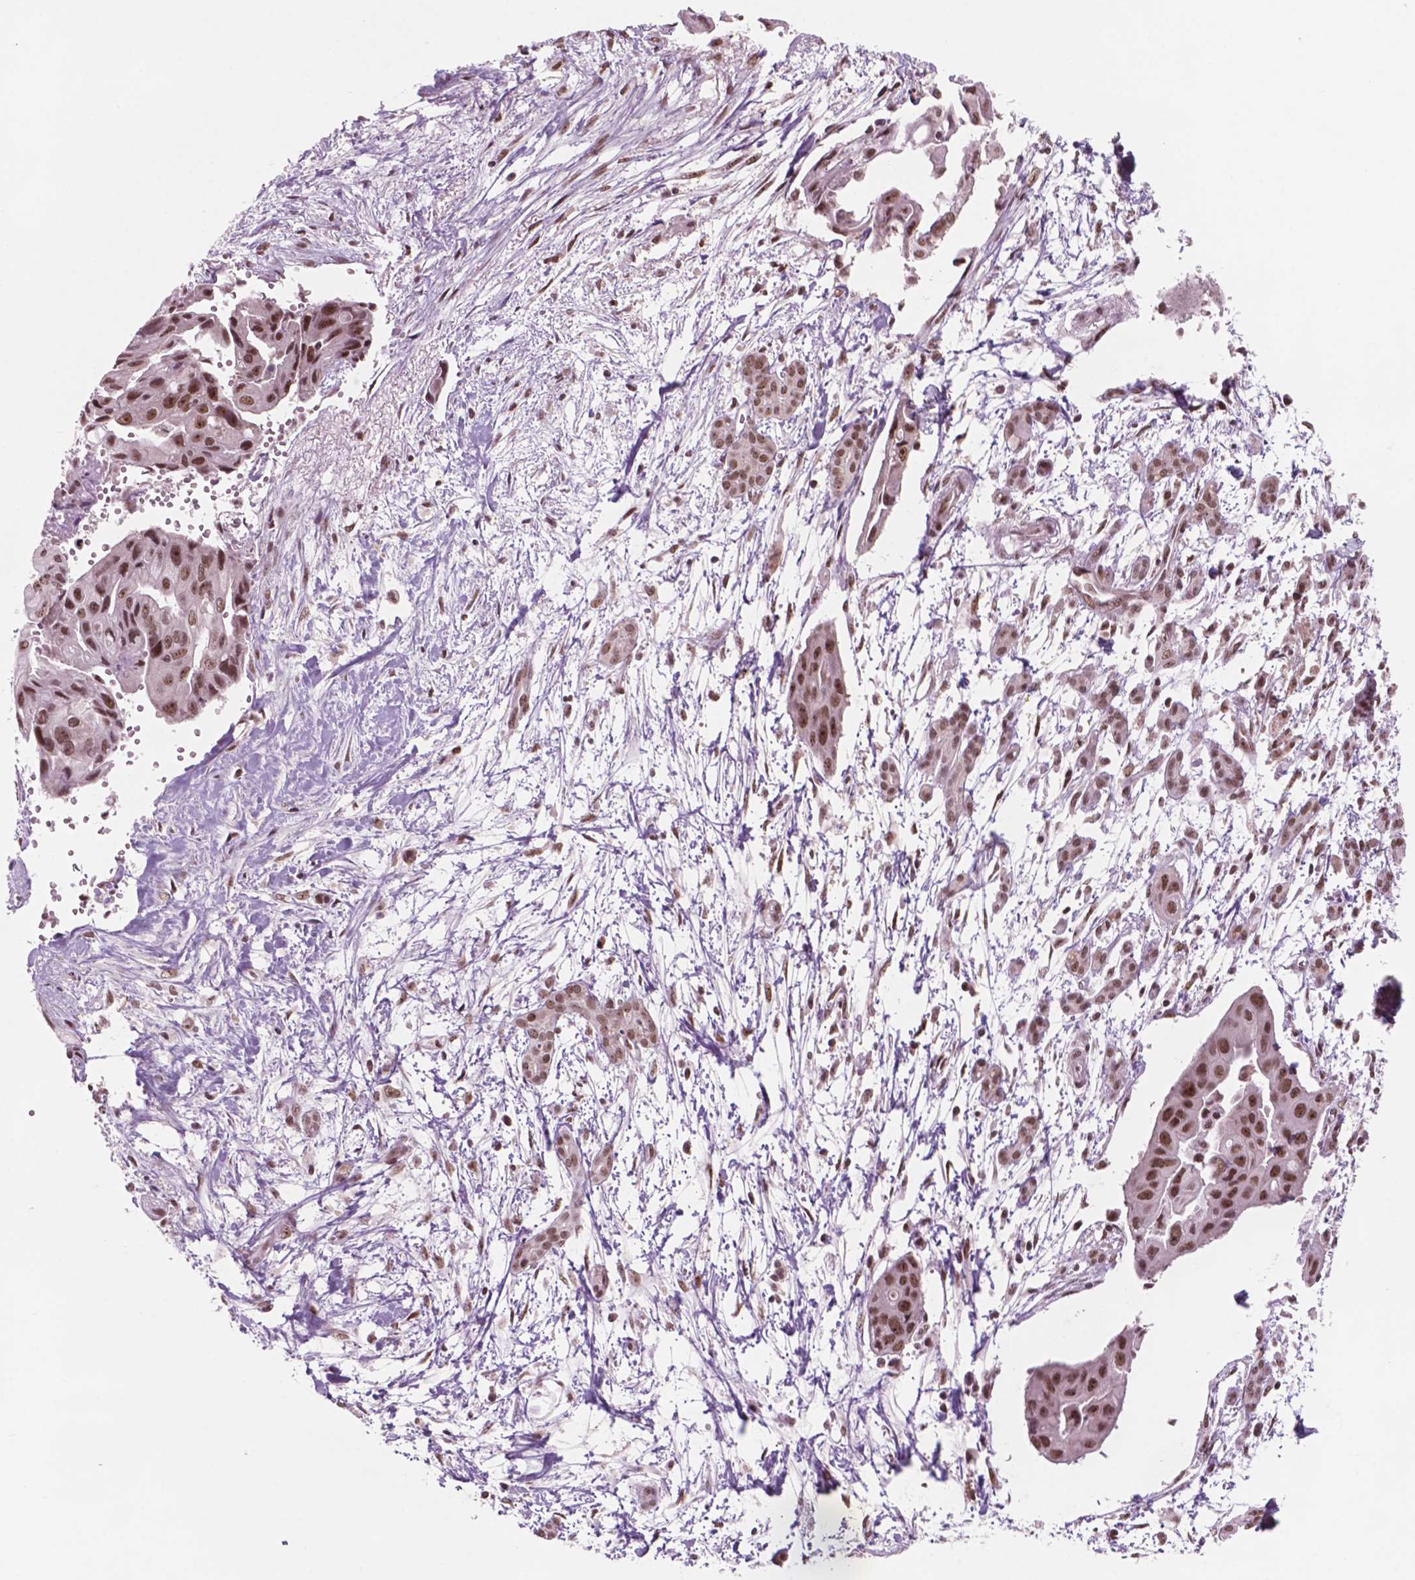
{"staining": {"intensity": "strong", "quantity": ">75%", "location": "nuclear"}, "tissue": "pancreatic cancer", "cell_type": "Tumor cells", "image_type": "cancer", "snomed": [{"axis": "morphology", "description": "Adenocarcinoma, NOS"}, {"axis": "topography", "description": "Pancreas"}], "caption": "A photomicrograph of human pancreatic cancer (adenocarcinoma) stained for a protein reveals strong nuclear brown staining in tumor cells.", "gene": "POLR2E", "patient": {"sex": "male", "age": 60}}